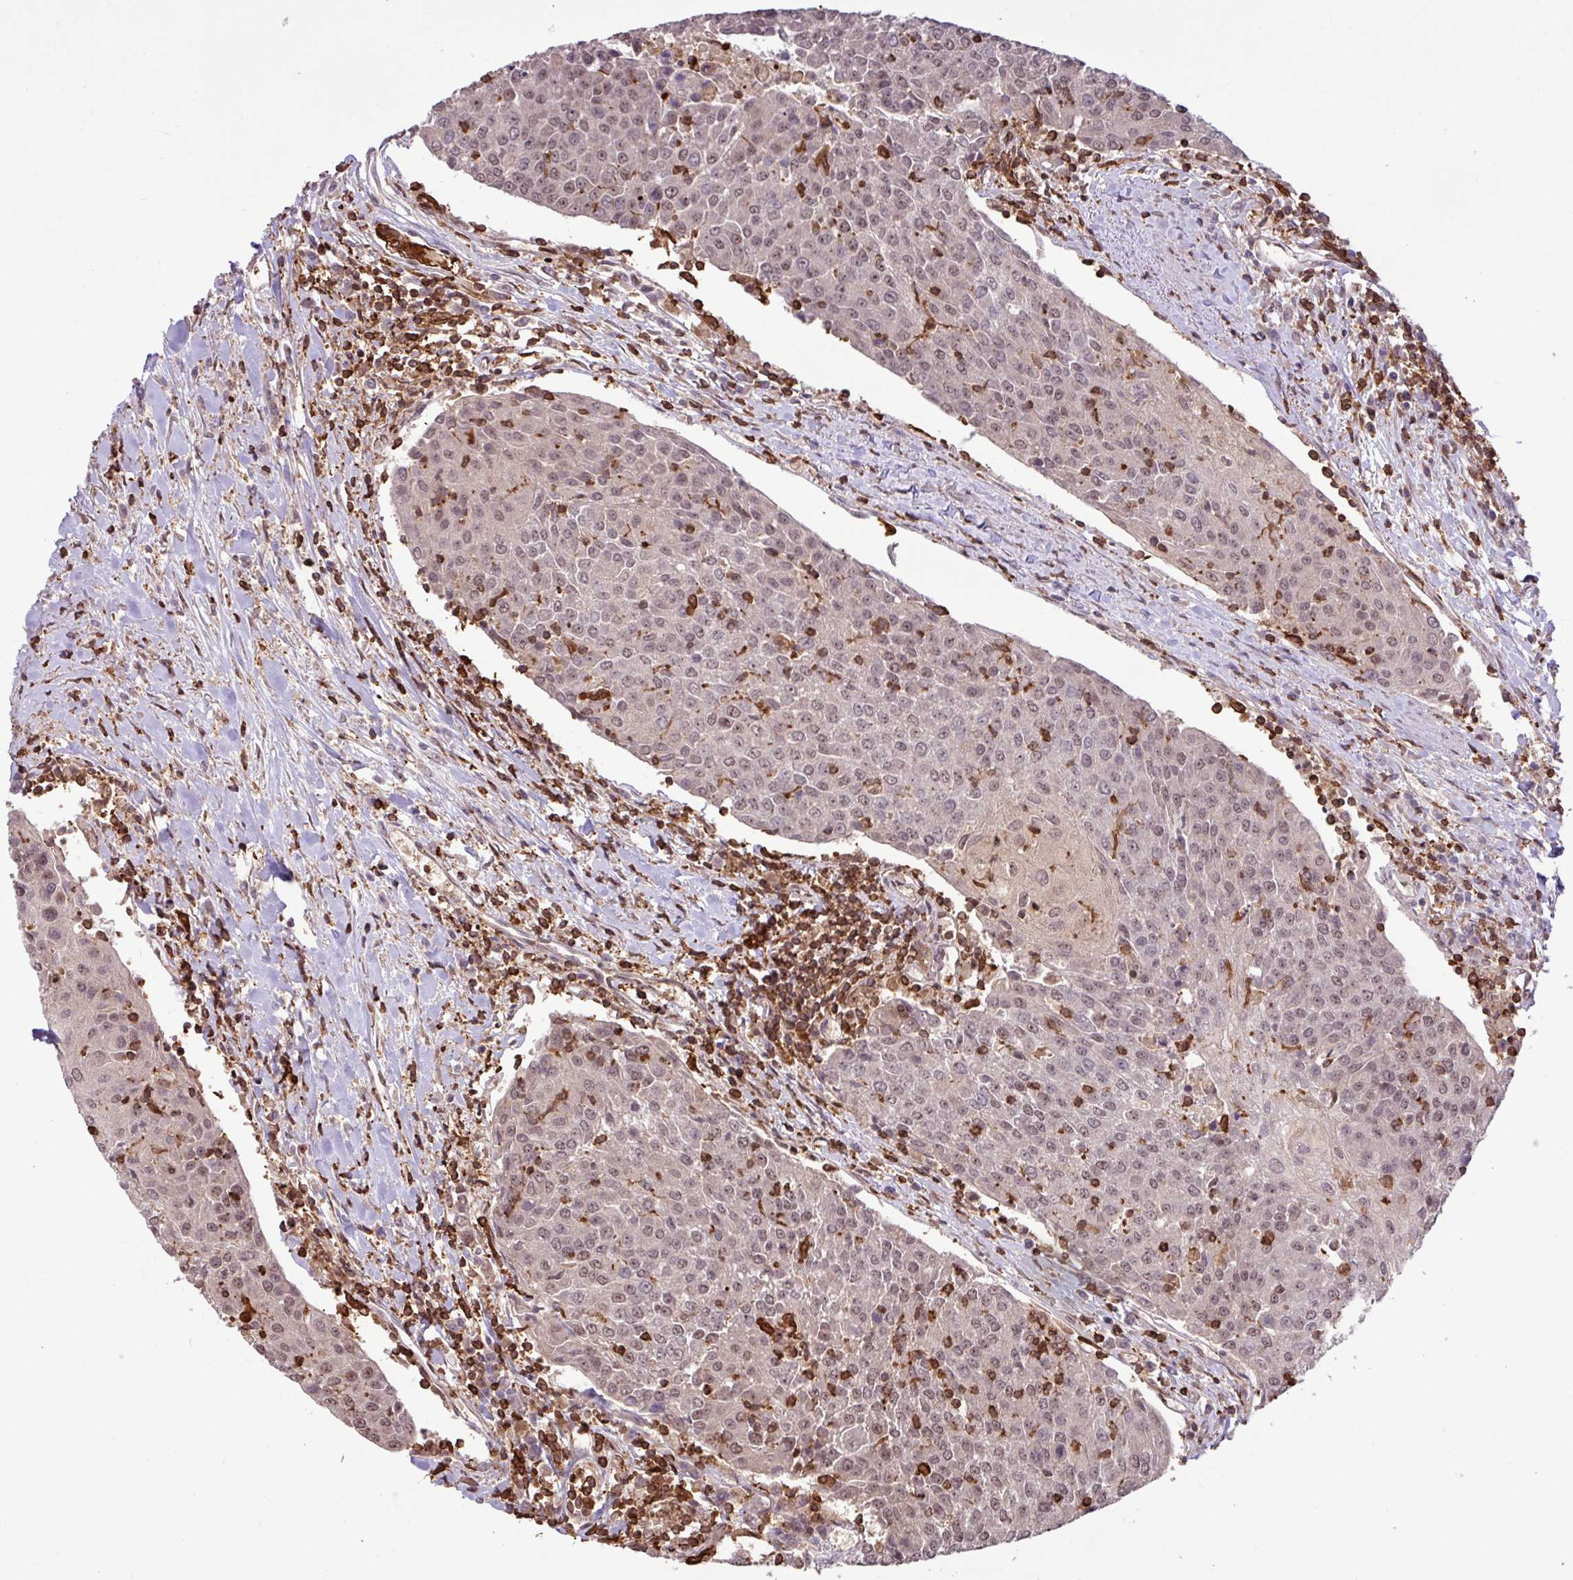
{"staining": {"intensity": "weak", "quantity": "25%-75%", "location": "nuclear"}, "tissue": "urothelial cancer", "cell_type": "Tumor cells", "image_type": "cancer", "snomed": [{"axis": "morphology", "description": "Urothelial carcinoma, High grade"}, {"axis": "topography", "description": "Urinary bladder"}], "caption": "Immunohistochemistry image of human urothelial cancer stained for a protein (brown), which demonstrates low levels of weak nuclear expression in approximately 25%-75% of tumor cells.", "gene": "GON7", "patient": {"sex": "female", "age": 85}}